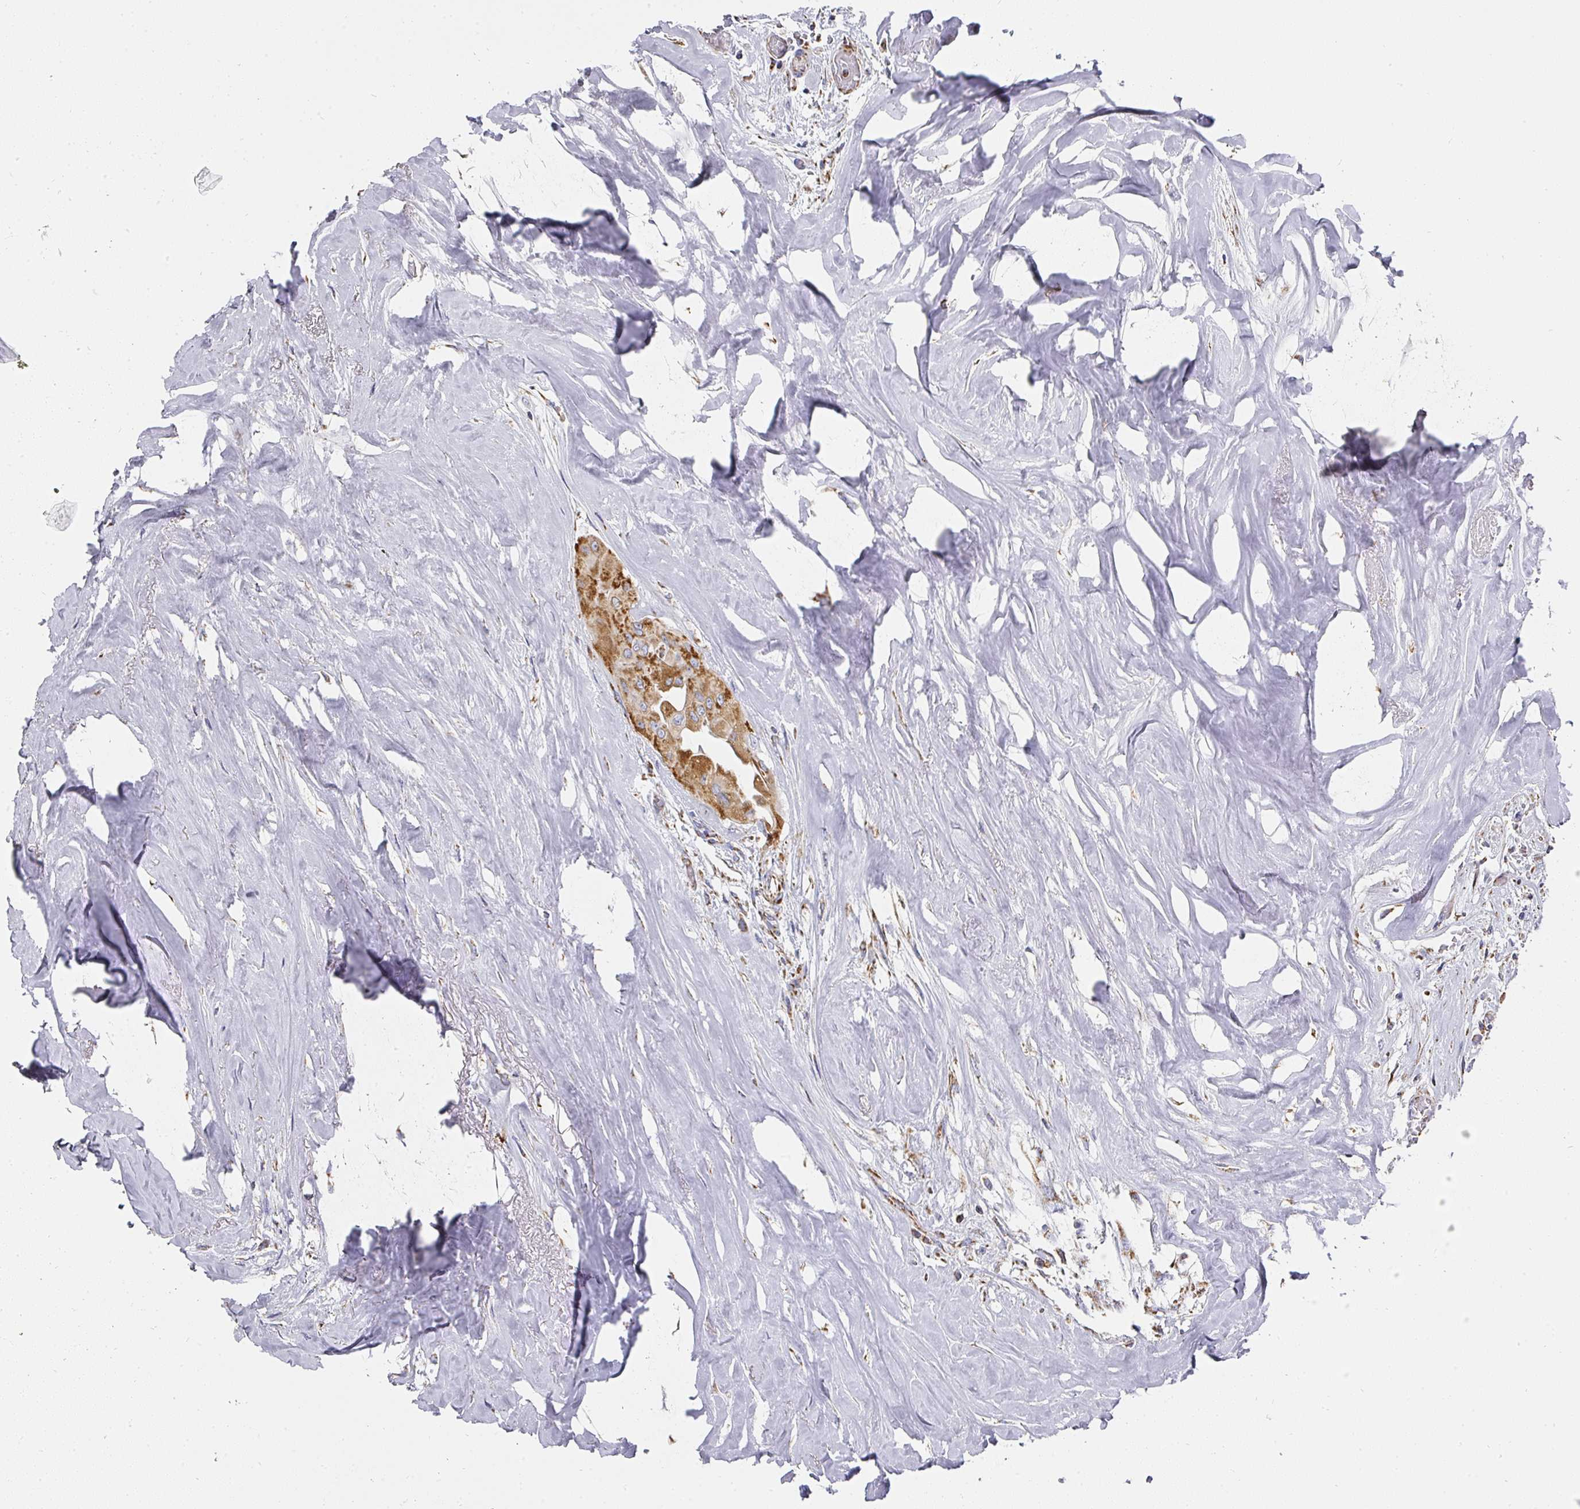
{"staining": {"intensity": "strong", "quantity": ">75%", "location": "cytoplasmic/membranous"}, "tissue": "thyroid cancer", "cell_type": "Tumor cells", "image_type": "cancer", "snomed": [{"axis": "morphology", "description": "Papillary adenocarcinoma, NOS"}, {"axis": "topography", "description": "Thyroid gland"}], "caption": "An immunohistochemistry photomicrograph of neoplastic tissue is shown. Protein staining in brown shows strong cytoplasmic/membranous positivity in thyroid cancer (papillary adenocarcinoma) within tumor cells.", "gene": "UQCRFS1", "patient": {"sex": "female", "age": 59}}